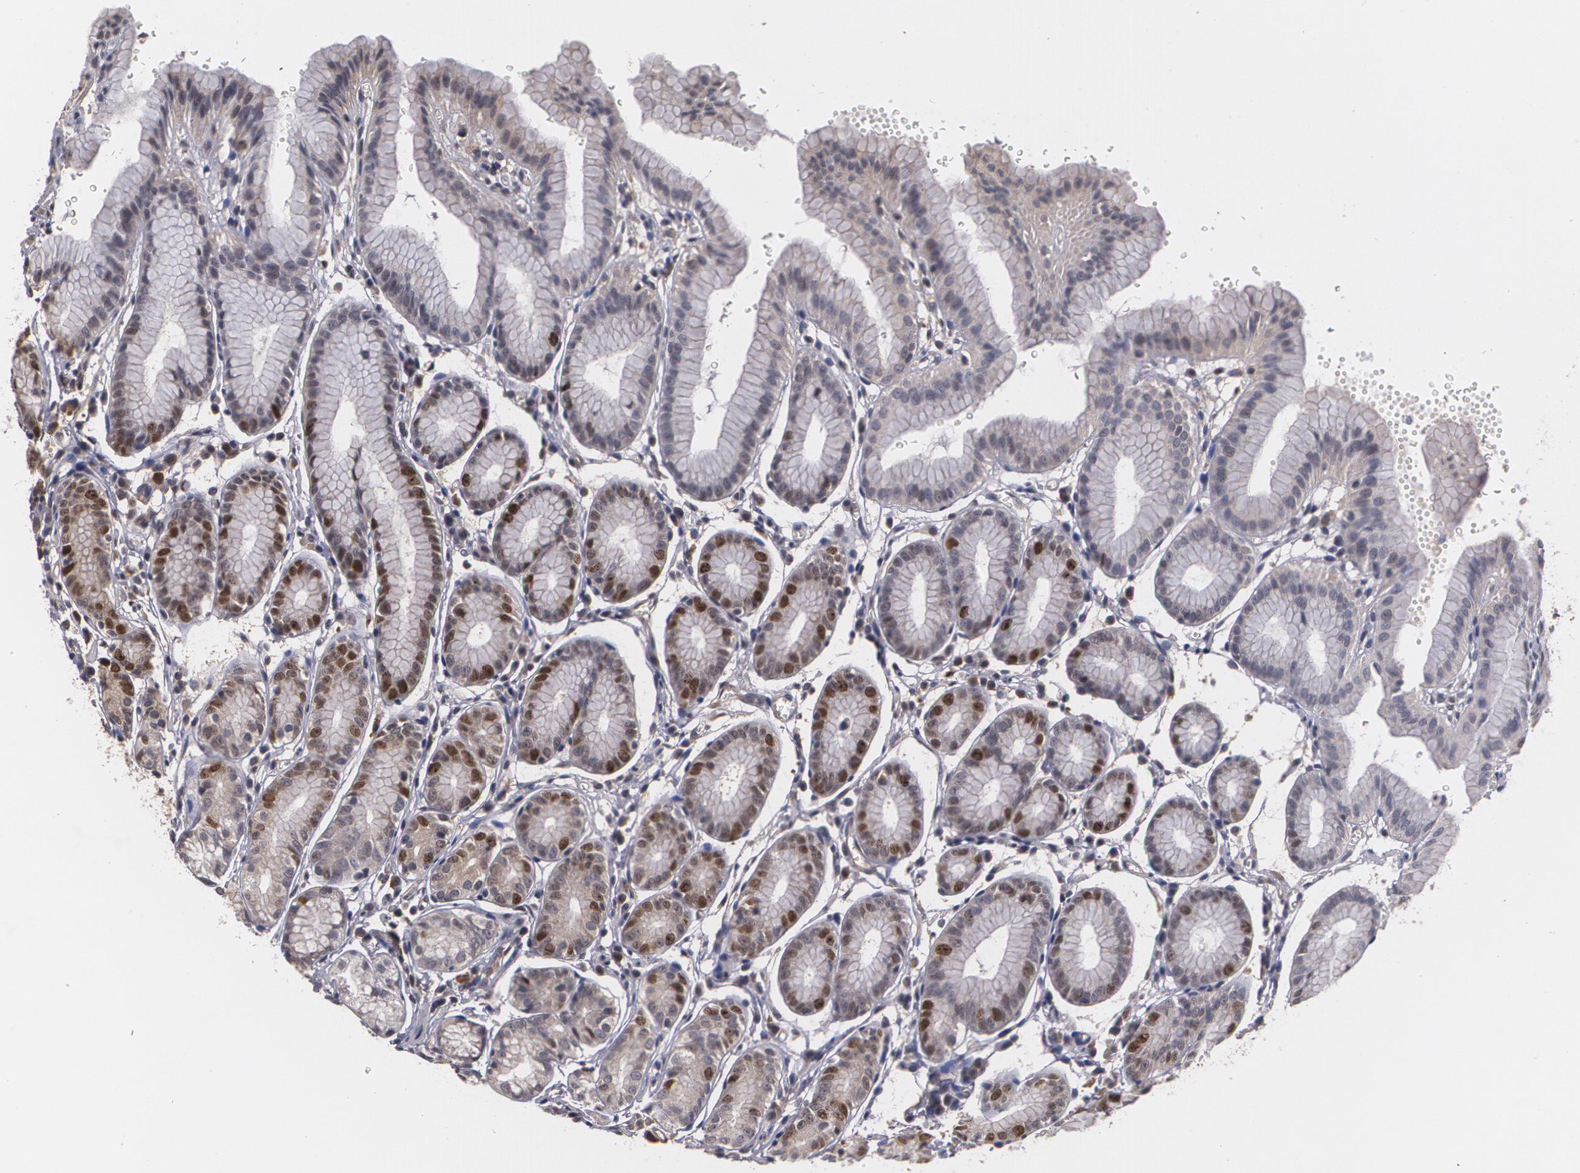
{"staining": {"intensity": "moderate", "quantity": "<25%", "location": "nuclear"}, "tissue": "stomach", "cell_type": "Glandular cells", "image_type": "normal", "snomed": [{"axis": "morphology", "description": "Normal tissue, NOS"}, {"axis": "topography", "description": "Stomach"}], "caption": "There is low levels of moderate nuclear staining in glandular cells of normal stomach, as demonstrated by immunohistochemical staining (brown color).", "gene": "BRCA1", "patient": {"sex": "male", "age": 42}}